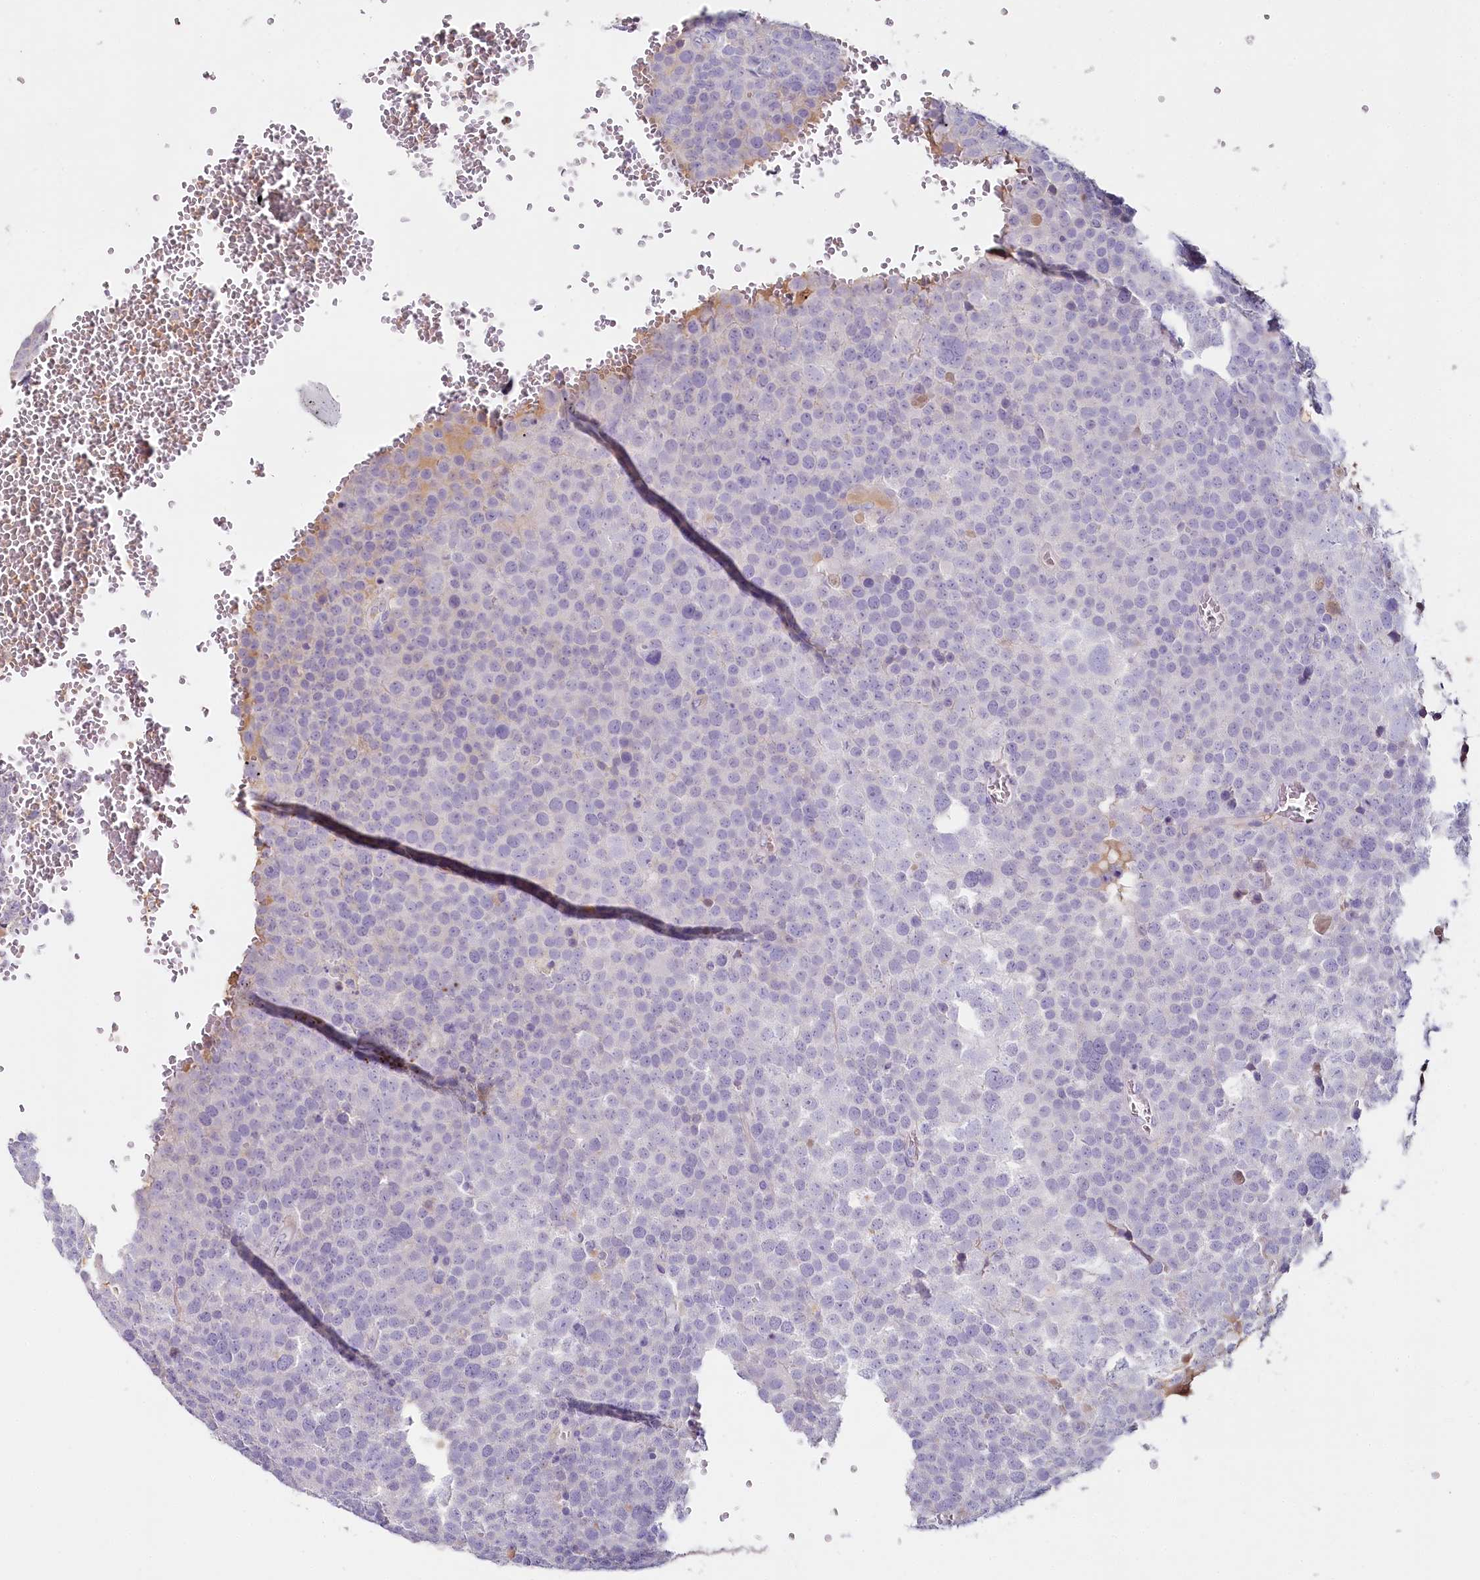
{"staining": {"intensity": "negative", "quantity": "none", "location": "none"}, "tissue": "testis cancer", "cell_type": "Tumor cells", "image_type": "cancer", "snomed": [{"axis": "morphology", "description": "Seminoma, NOS"}, {"axis": "topography", "description": "Testis"}], "caption": "Testis seminoma stained for a protein using IHC exhibits no staining tumor cells.", "gene": "HPD", "patient": {"sex": "male", "age": 71}}